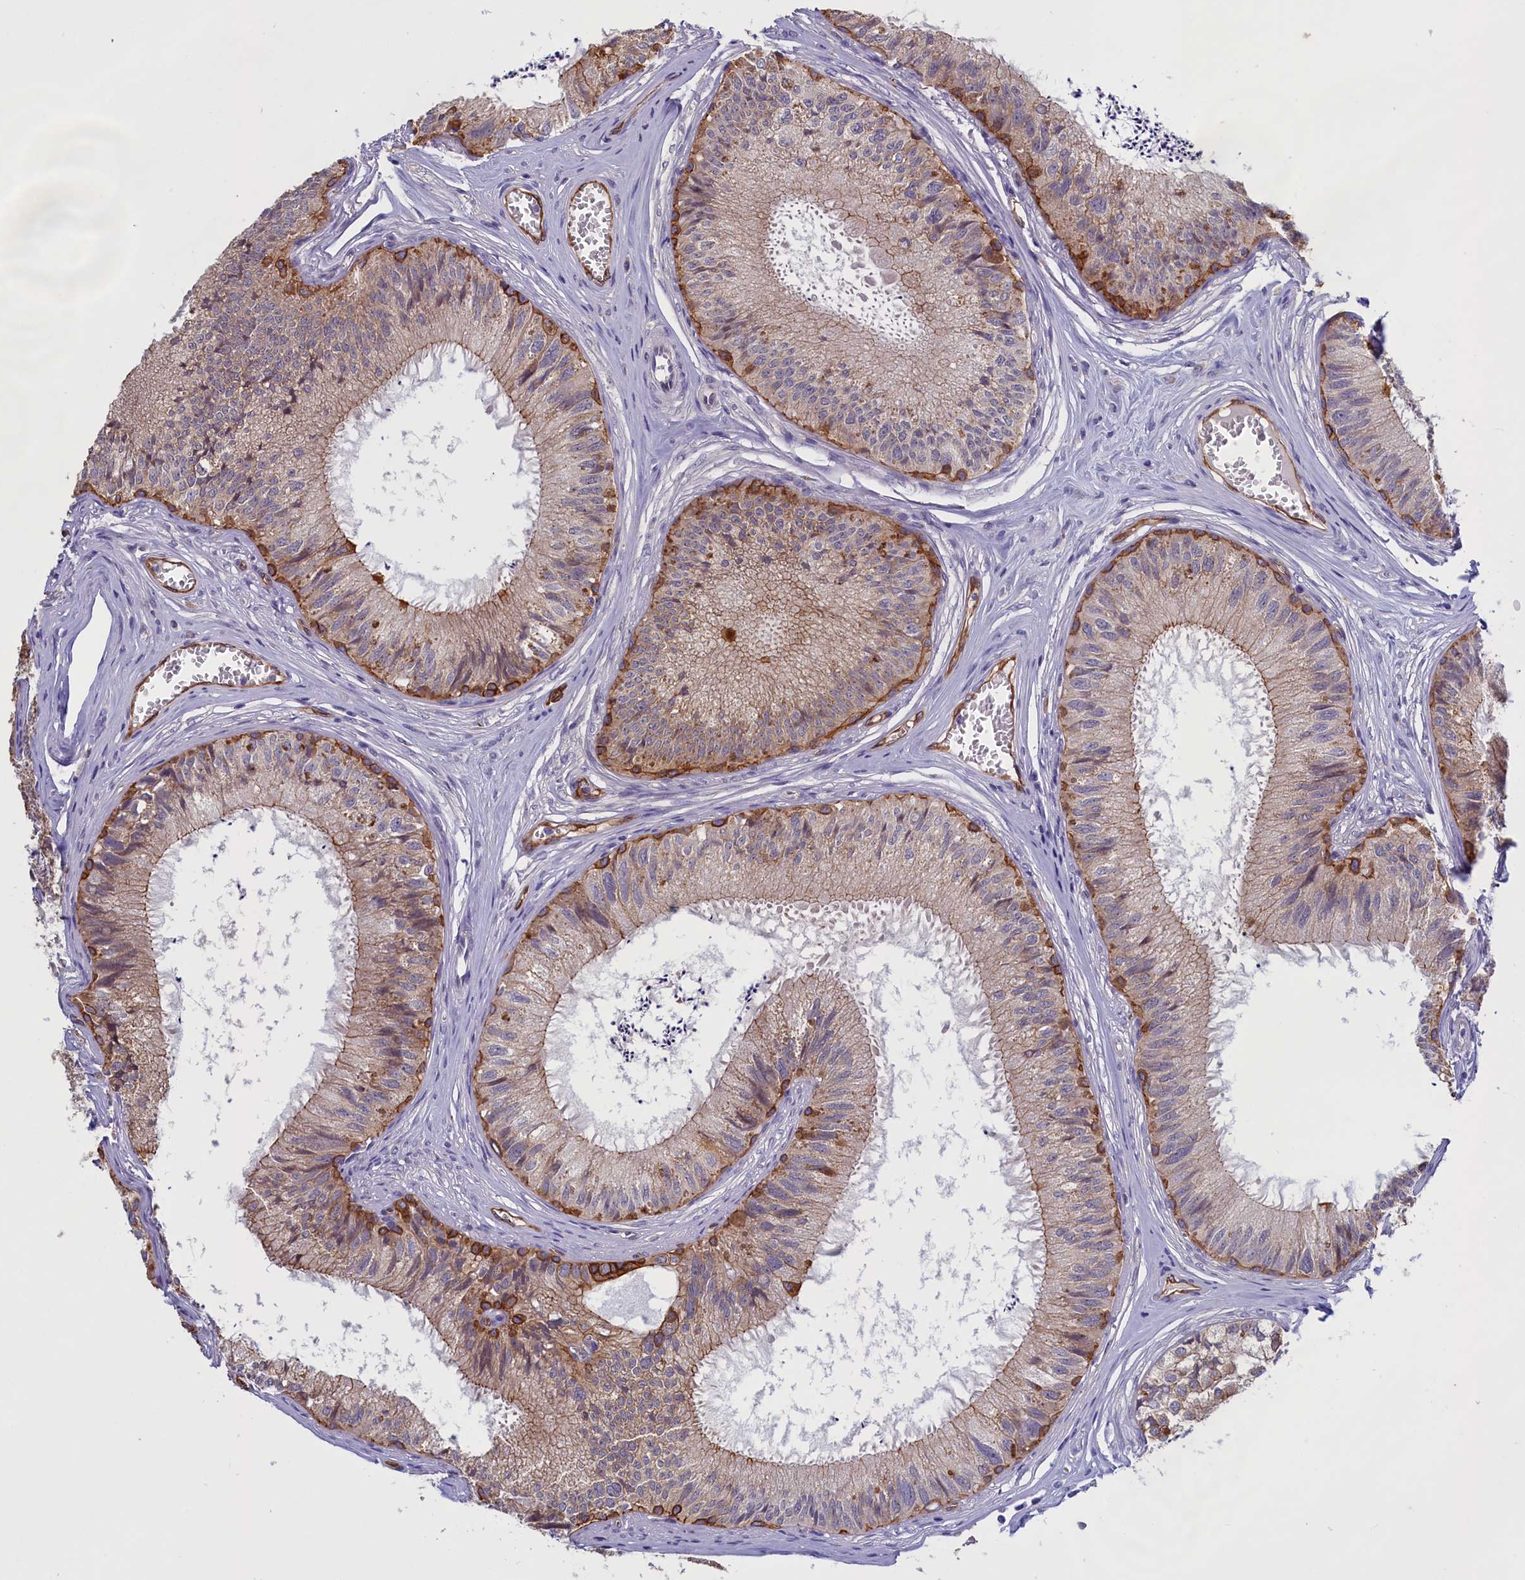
{"staining": {"intensity": "strong", "quantity": "25%-75%", "location": "cytoplasmic/membranous"}, "tissue": "epididymis", "cell_type": "Glandular cells", "image_type": "normal", "snomed": [{"axis": "morphology", "description": "Normal tissue, NOS"}, {"axis": "topography", "description": "Epididymis"}], "caption": "Epididymis stained for a protein (brown) displays strong cytoplasmic/membranous positive expression in approximately 25%-75% of glandular cells.", "gene": "COL19A1", "patient": {"sex": "male", "age": 79}}